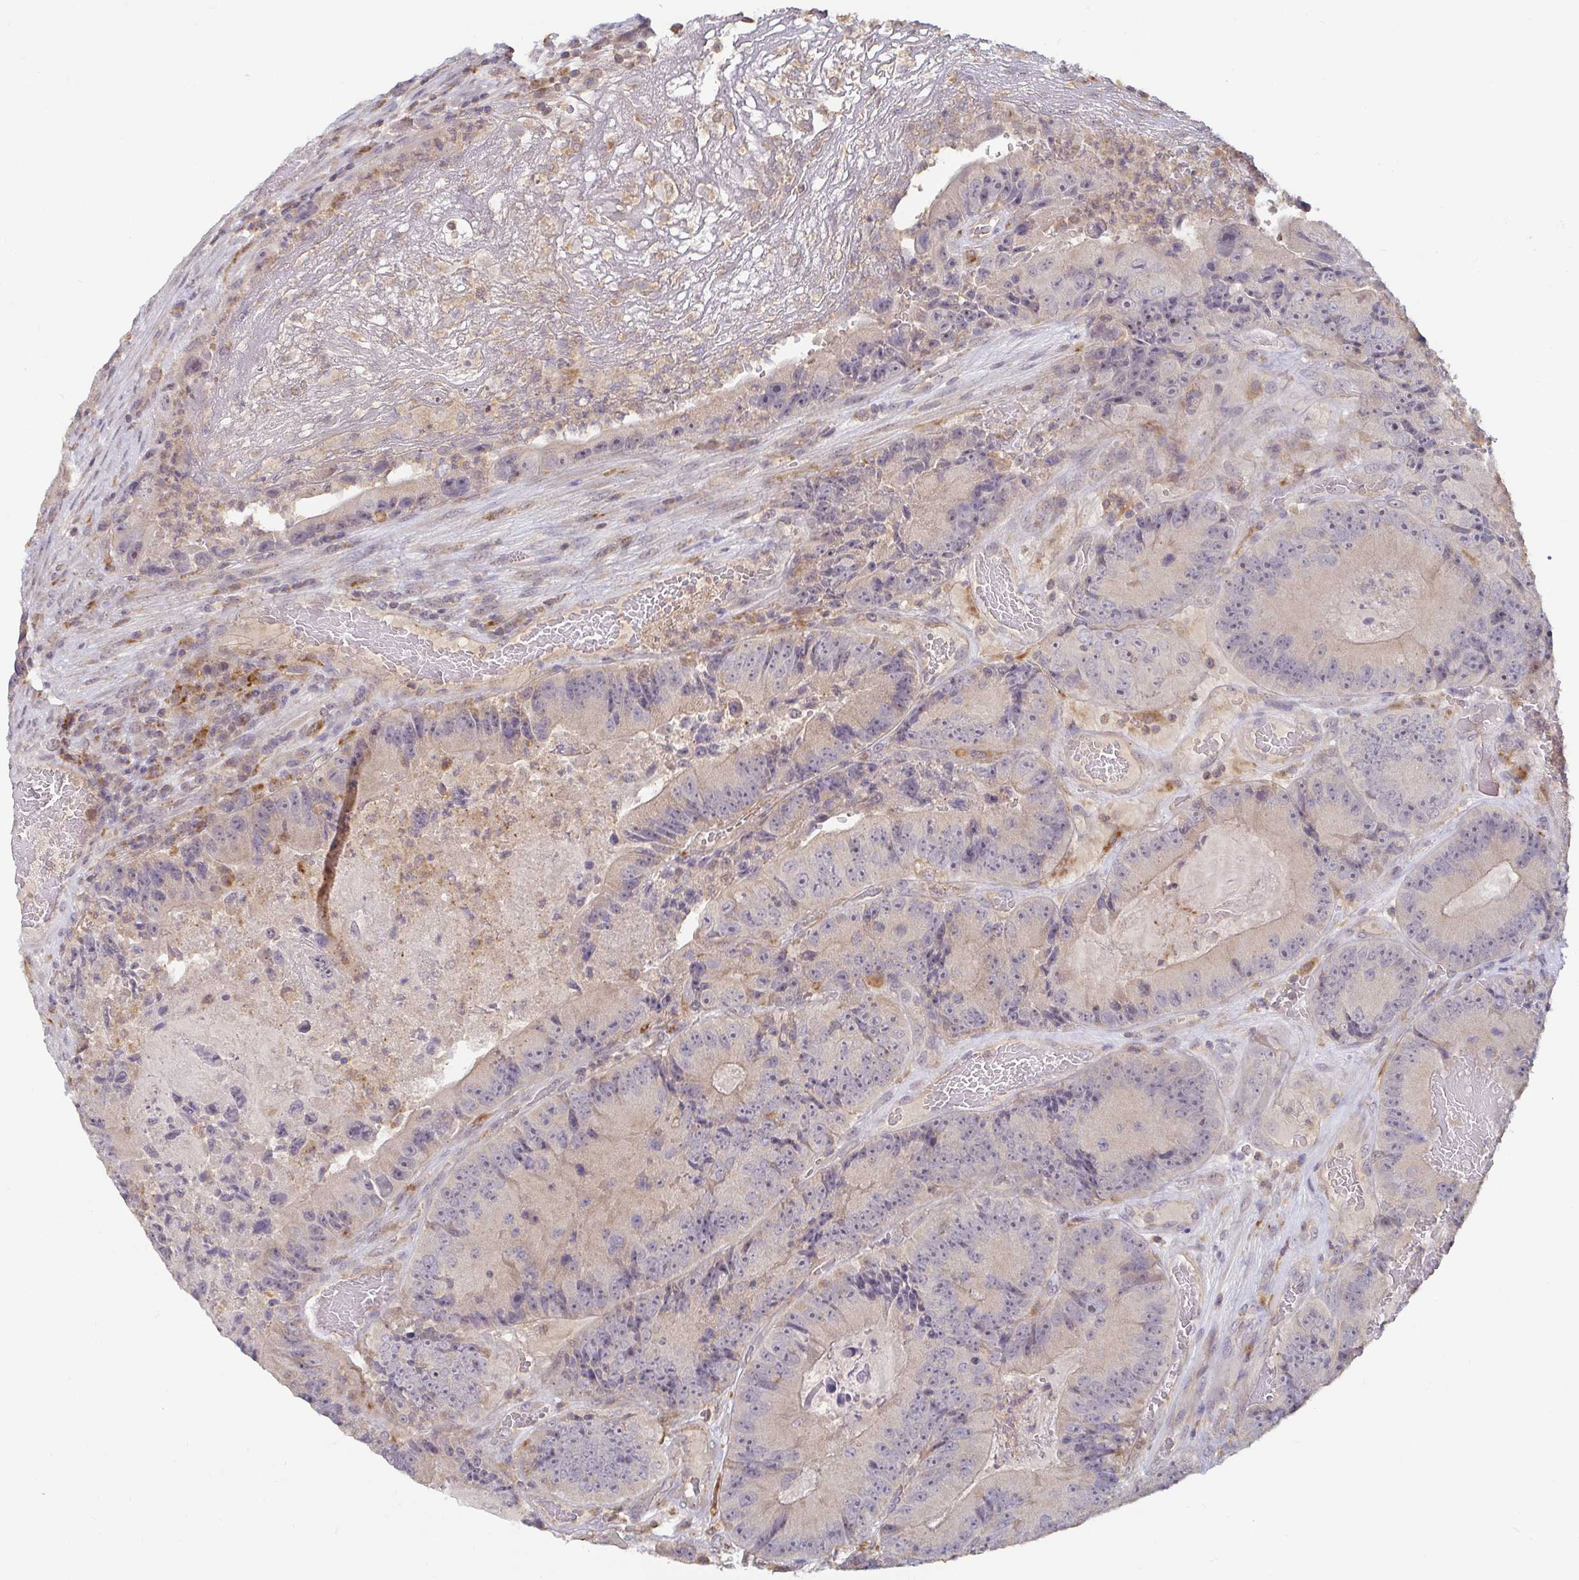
{"staining": {"intensity": "negative", "quantity": "none", "location": "none"}, "tissue": "colorectal cancer", "cell_type": "Tumor cells", "image_type": "cancer", "snomed": [{"axis": "morphology", "description": "Adenocarcinoma, NOS"}, {"axis": "topography", "description": "Colon"}], "caption": "Tumor cells show no significant protein positivity in colorectal adenocarcinoma.", "gene": "CDH18", "patient": {"sex": "female", "age": 86}}